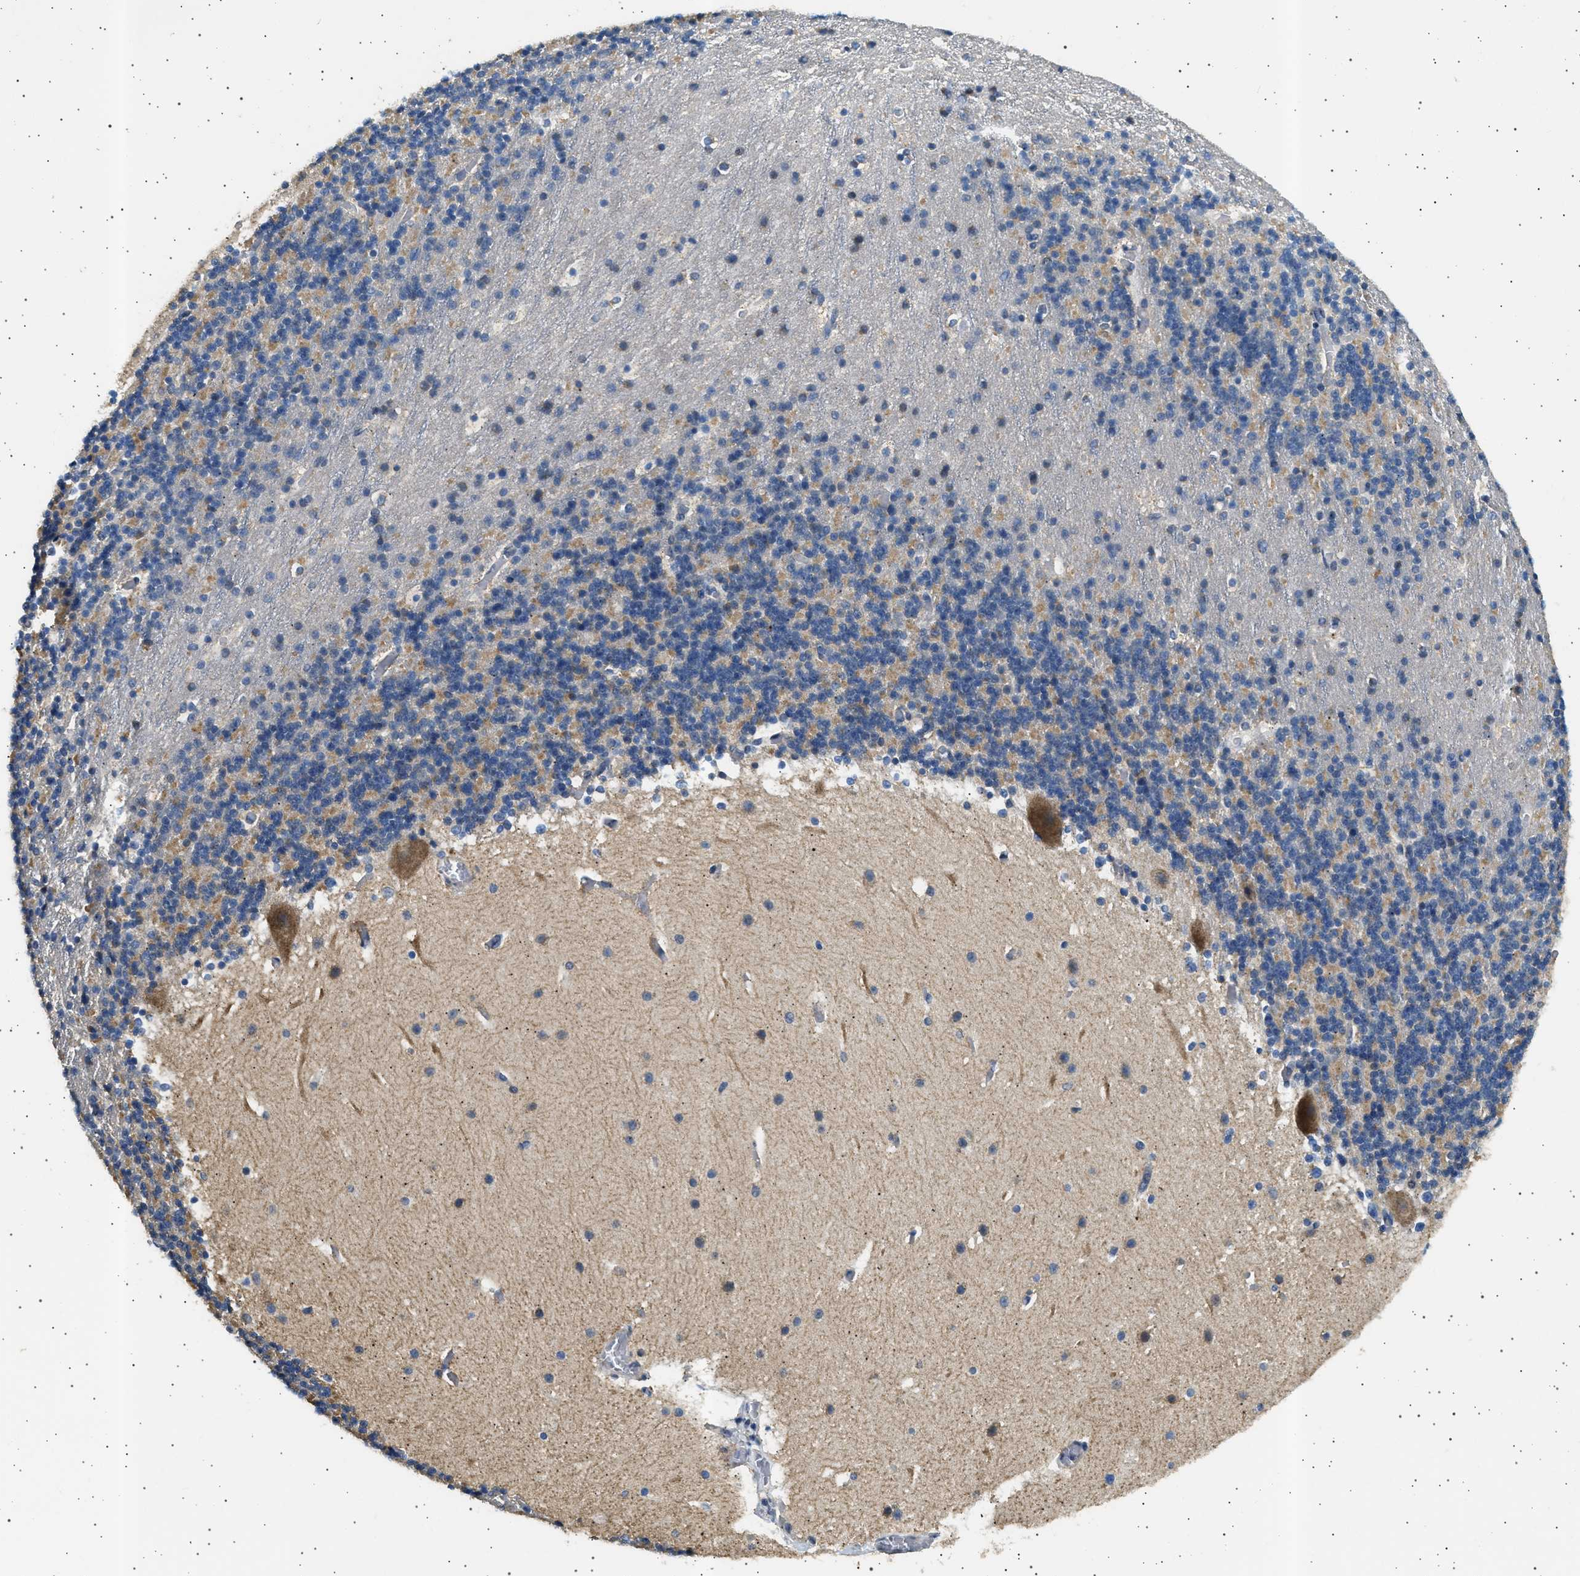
{"staining": {"intensity": "moderate", "quantity": "25%-75%", "location": "cytoplasmic/membranous"}, "tissue": "cerebellum", "cell_type": "Cells in granular layer", "image_type": "normal", "snomed": [{"axis": "morphology", "description": "Normal tissue, NOS"}, {"axis": "topography", "description": "Cerebellum"}], "caption": "Protein staining reveals moderate cytoplasmic/membranous expression in about 25%-75% of cells in granular layer in unremarkable cerebellum.", "gene": "KCNA4", "patient": {"sex": "male", "age": 45}}